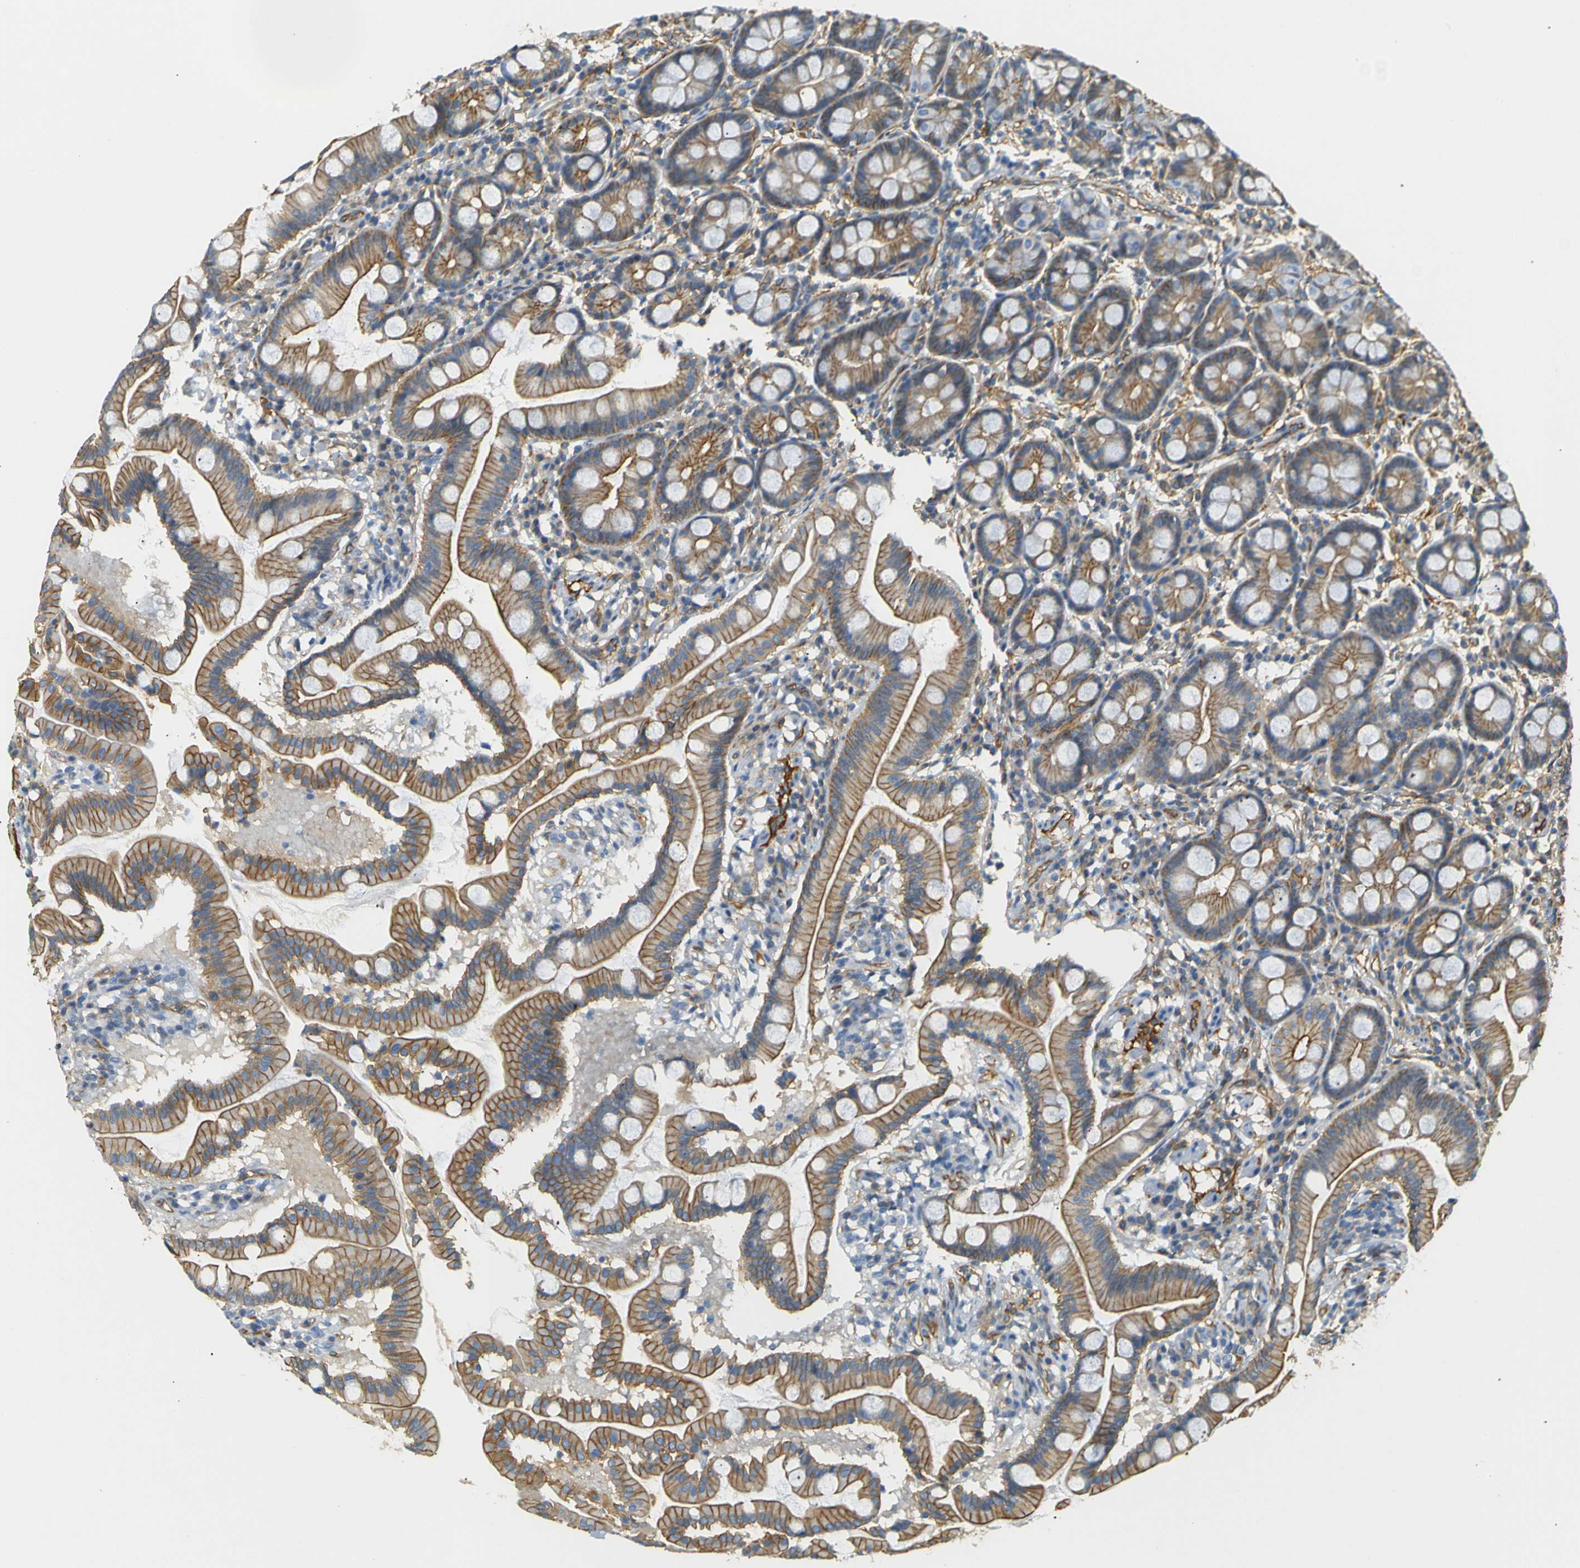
{"staining": {"intensity": "moderate", "quantity": ">75%", "location": "cytoplasmic/membranous"}, "tissue": "duodenum", "cell_type": "Glandular cells", "image_type": "normal", "snomed": [{"axis": "morphology", "description": "Normal tissue, NOS"}, {"axis": "topography", "description": "Duodenum"}], "caption": "Immunohistochemical staining of normal human duodenum shows medium levels of moderate cytoplasmic/membranous positivity in about >75% of glandular cells.", "gene": "SPTBN1", "patient": {"sex": "male", "age": 50}}